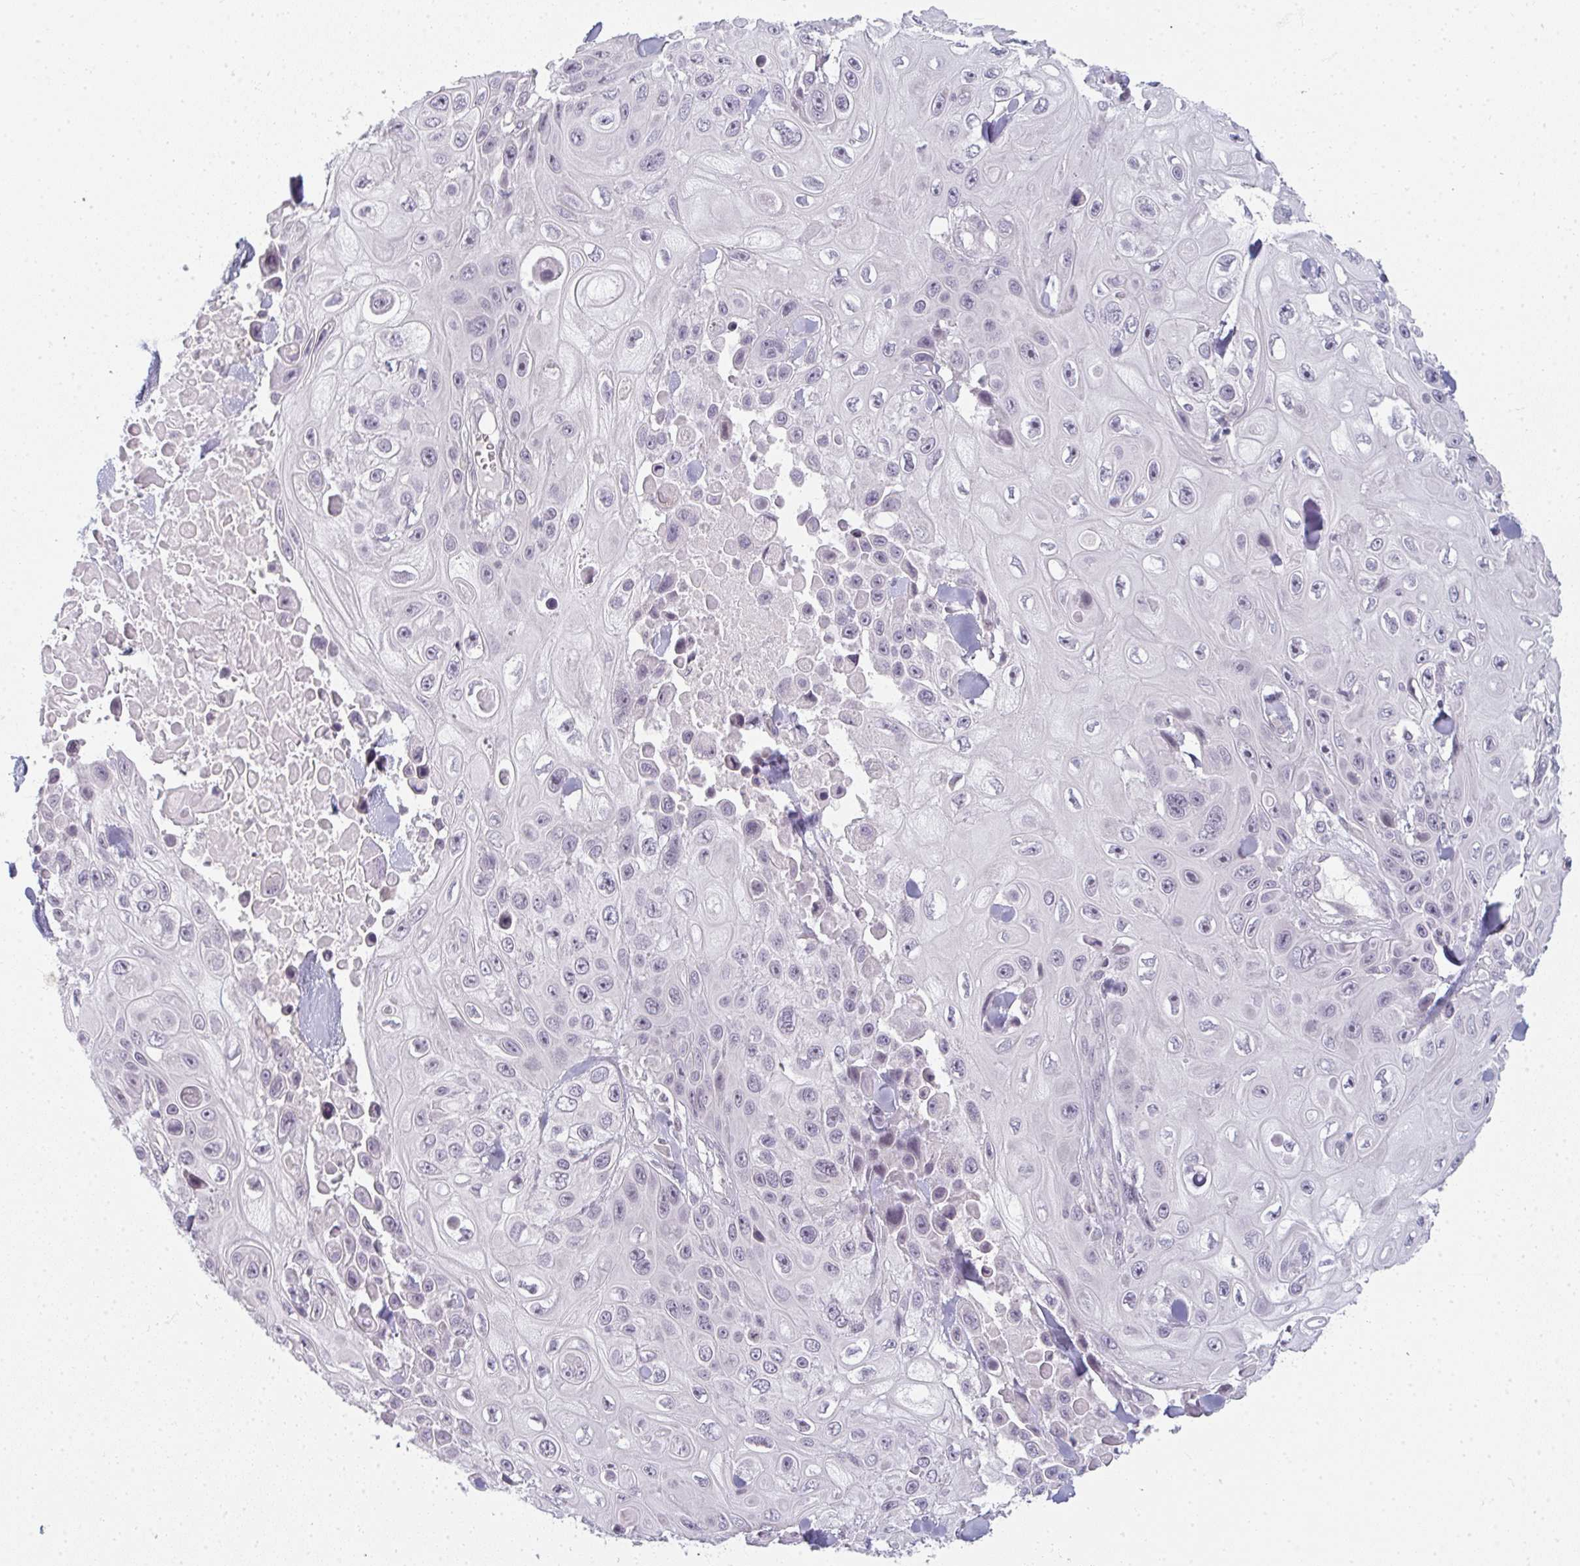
{"staining": {"intensity": "negative", "quantity": "none", "location": "none"}, "tissue": "skin cancer", "cell_type": "Tumor cells", "image_type": "cancer", "snomed": [{"axis": "morphology", "description": "Squamous cell carcinoma, NOS"}, {"axis": "topography", "description": "Skin"}], "caption": "IHC image of skin squamous cell carcinoma stained for a protein (brown), which reveals no expression in tumor cells. The staining was performed using DAB to visualize the protein expression in brown, while the nuclei were stained in blue with hematoxylin (Magnification: 20x).", "gene": "RBBP6", "patient": {"sex": "male", "age": 82}}